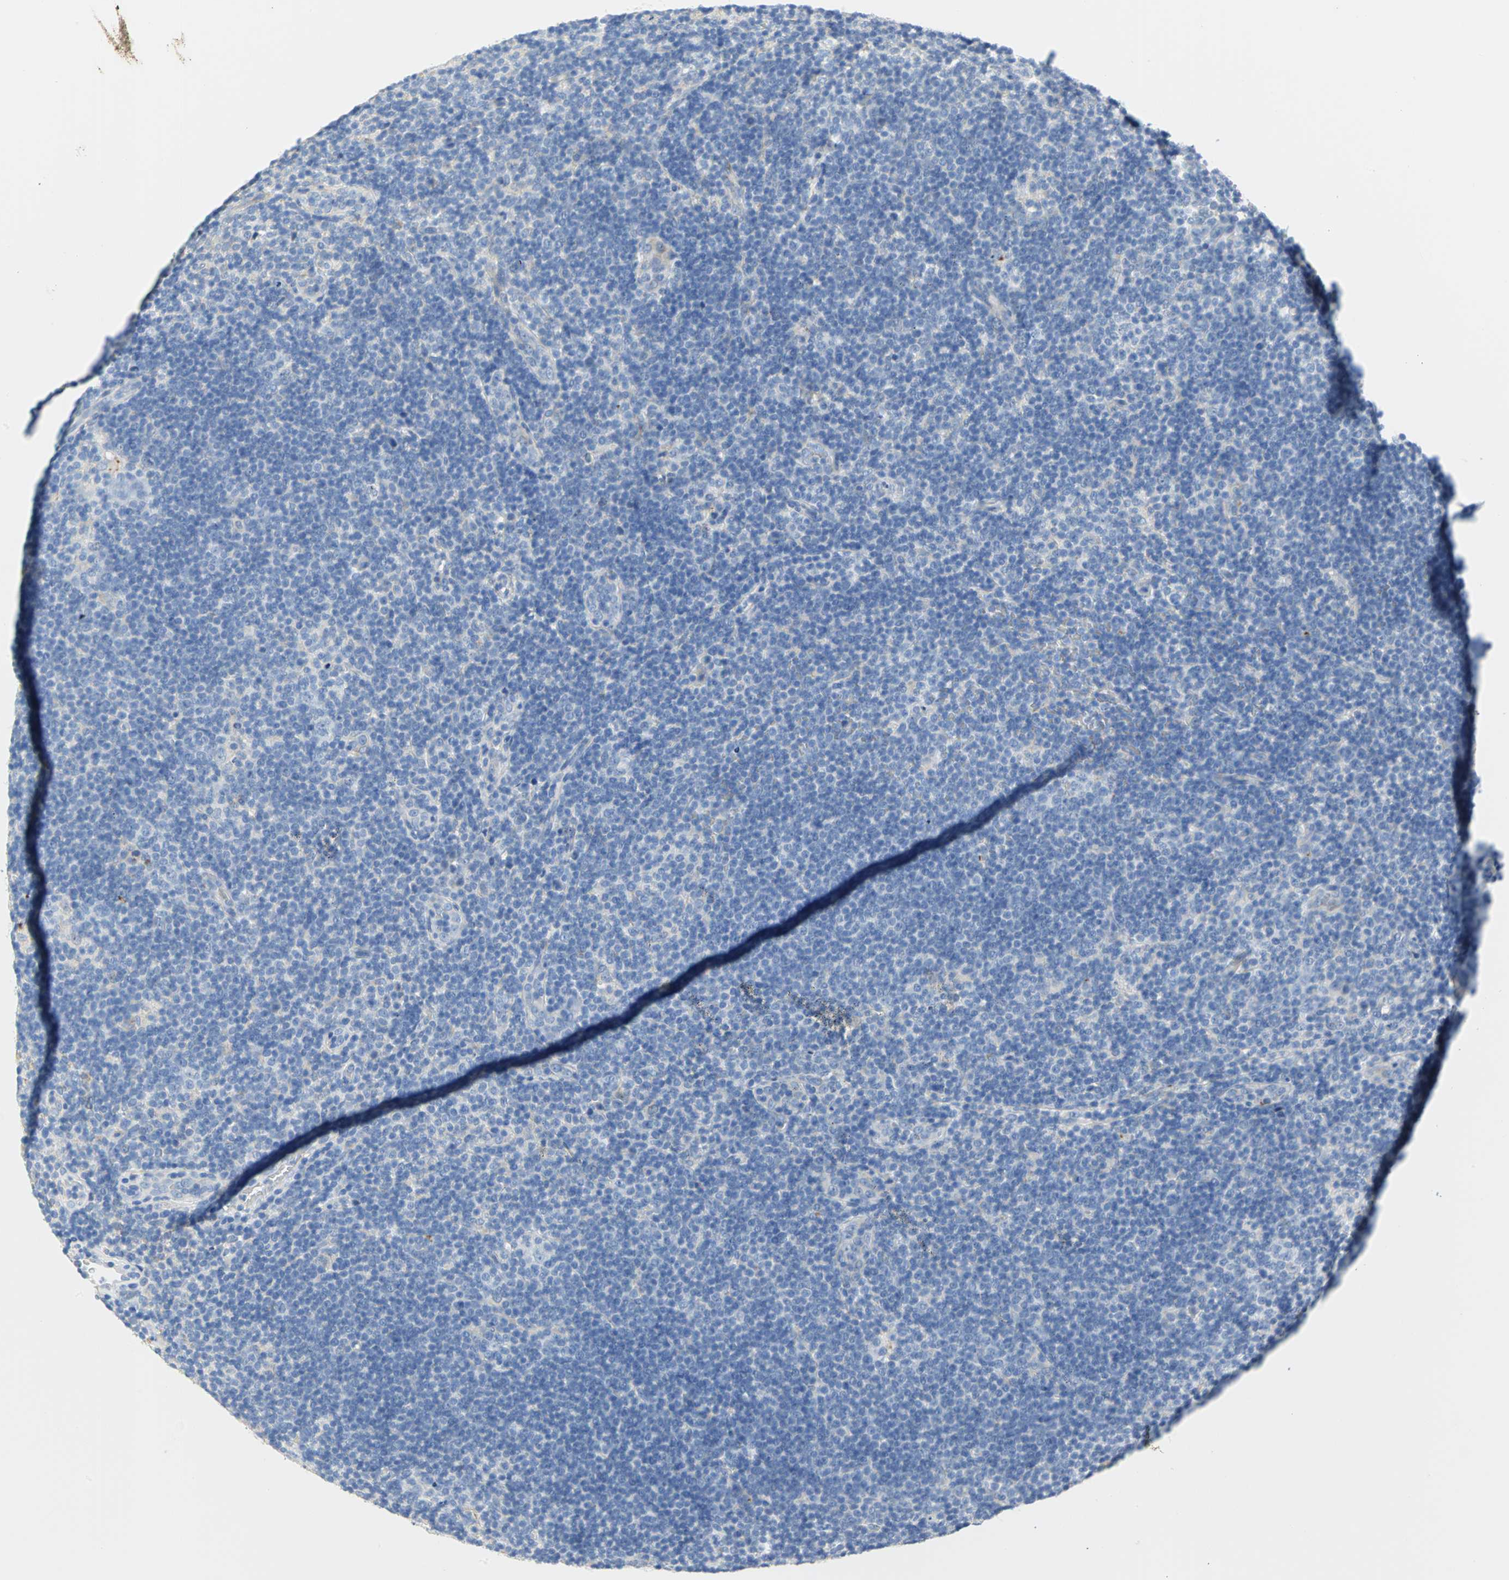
{"staining": {"intensity": "negative", "quantity": "none", "location": "none"}, "tissue": "lymphoma", "cell_type": "Tumor cells", "image_type": "cancer", "snomed": [{"axis": "morphology", "description": "Hodgkin's disease, NOS"}, {"axis": "topography", "description": "Lymph node"}], "caption": "The immunohistochemistry photomicrograph has no significant staining in tumor cells of lymphoma tissue. Nuclei are stained in blue.", "gene": "GNRH2", "patient": {"sex": "female", "age": 57}}